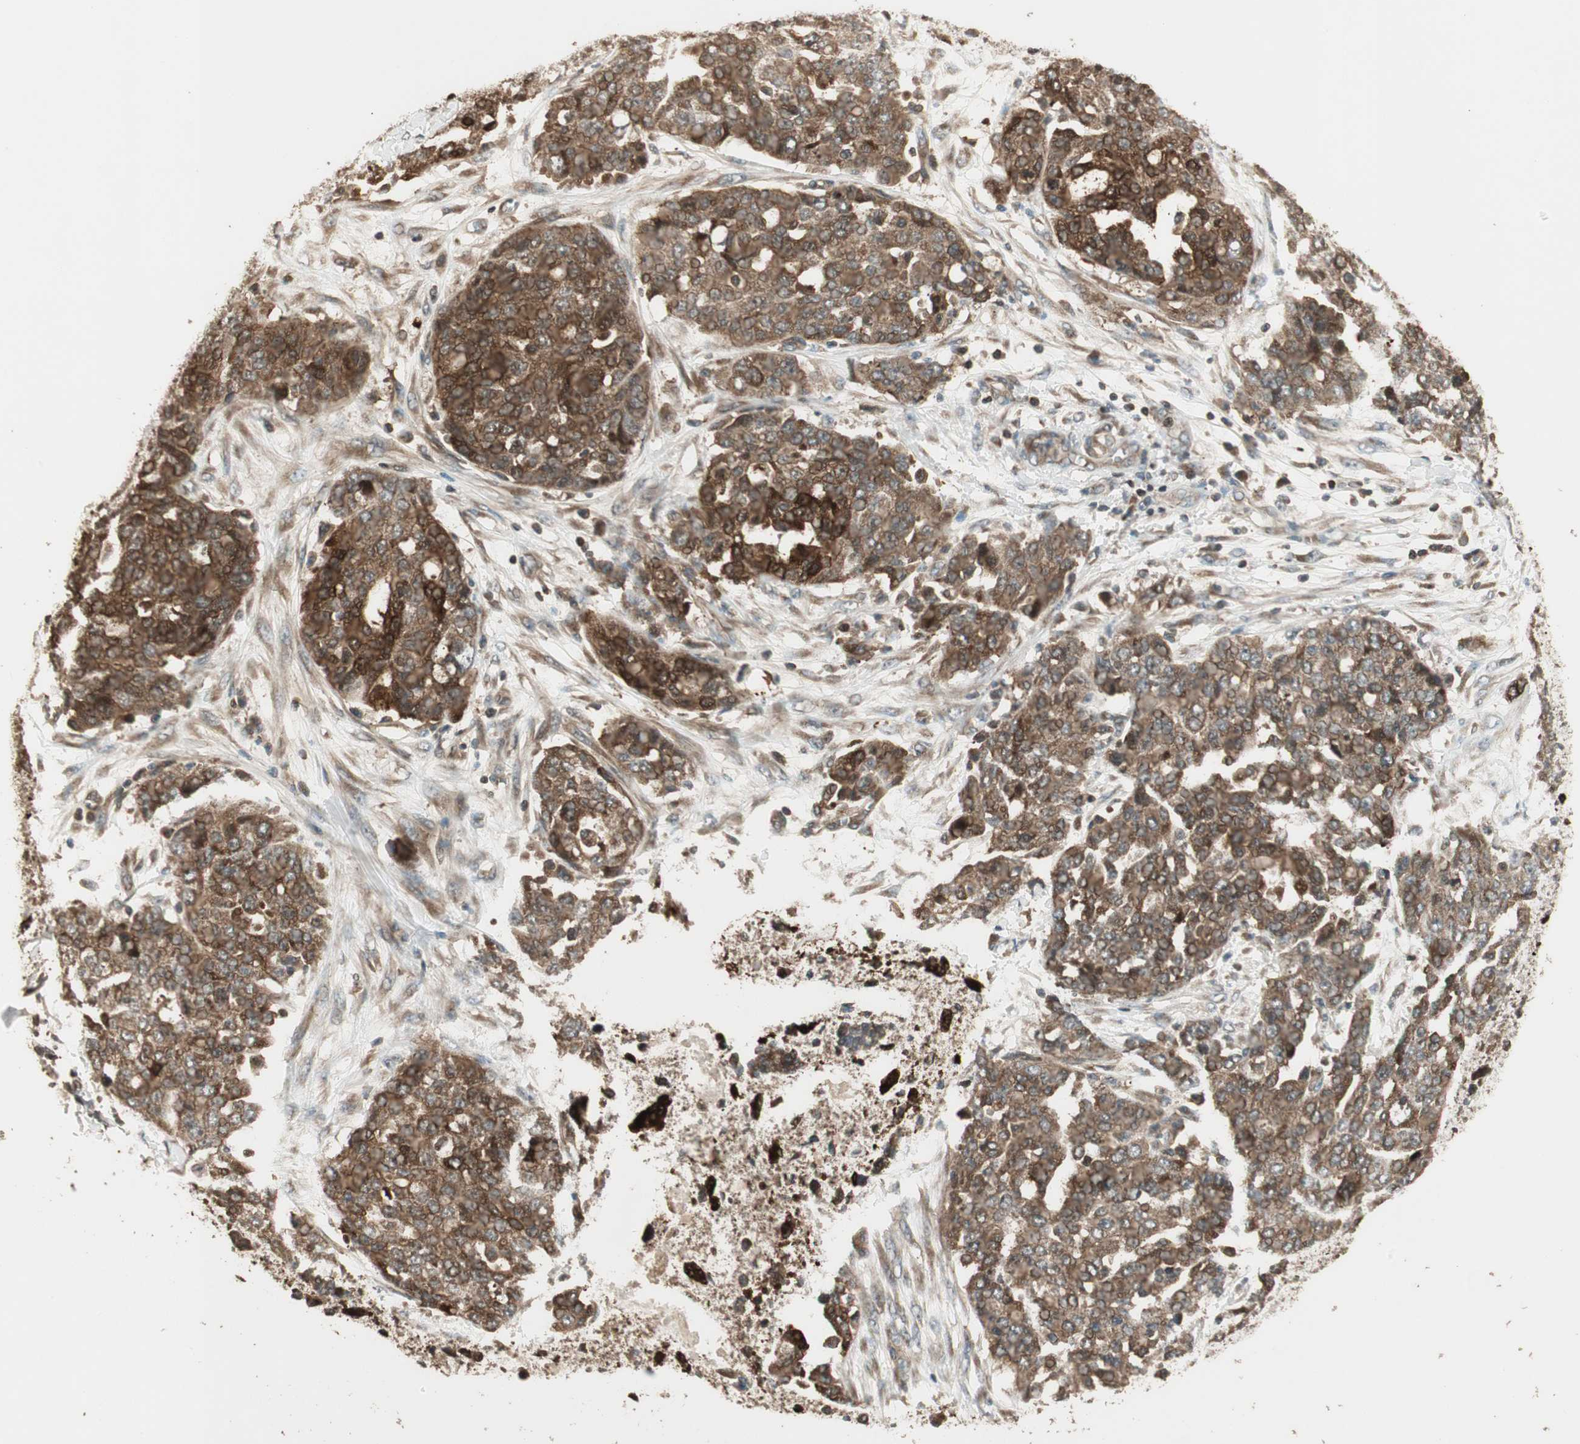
{"staining": {"intensity": "moderate", "quantity": ">75%", "location": "cytoplasmic/membranous,nuclear"}, "tissue": "ovarian cancer", "cell_type": "Tumor cells", "image_type": "cancer", "snomed": [{"axis": "morphology", "description": "Cystadenocarcinoma, serous, NOS"}, {"axis": "topography", "description": "Soft tissue"}, {"axis": "topography", "description": "Ovary"}], "caption": "The immunohistochemical stain highlights moderate cytoplasmic/membranous and nuclear positivity in tumor cells of ovarian cancer tissue. (brown staining indicates protein expression, while blue staining denotes nuclei).", "gene": "CNOT4", "patient": {"sex": "female", "age": 57}}